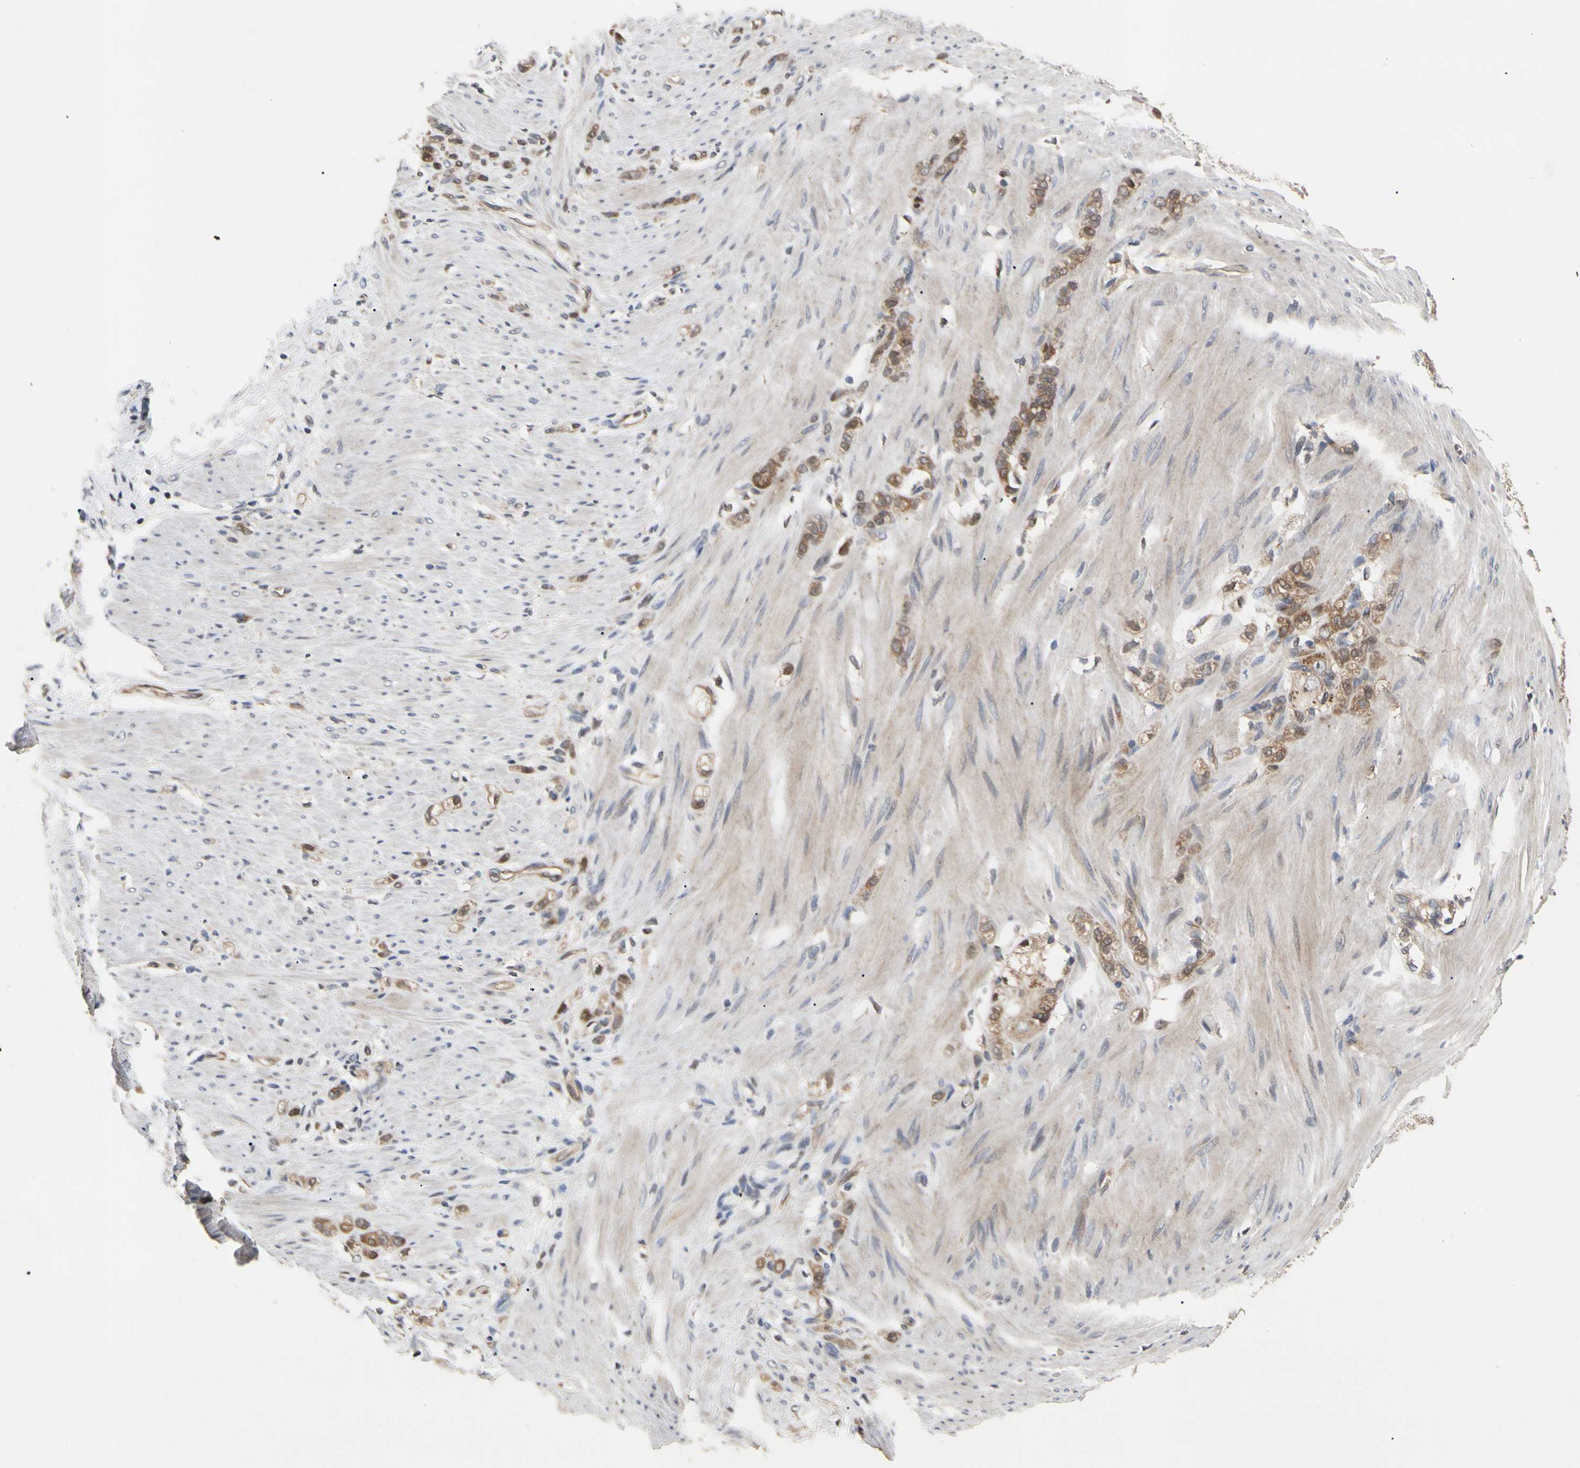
{"staining": {"intensity": "moderate", "quantity": ">75%", "location": "cytoplasmic/membranous"}, "tissue": "stomach cancer", "cell_type": "Tumor cells", "image_type": "cancer", "snomed": [{"axis": "morphology", "description": "Adenocarcinoma, NOS"}, {"axis": "topography", "description": "Stomach"}], "caption": "Protein staining displays moderate cytoplasmic/membranous expression in approximately >75% of tumor cells in stomach cancer.", "gene": "CYTIP", "patient": {"sex": "male", "age": 82}}